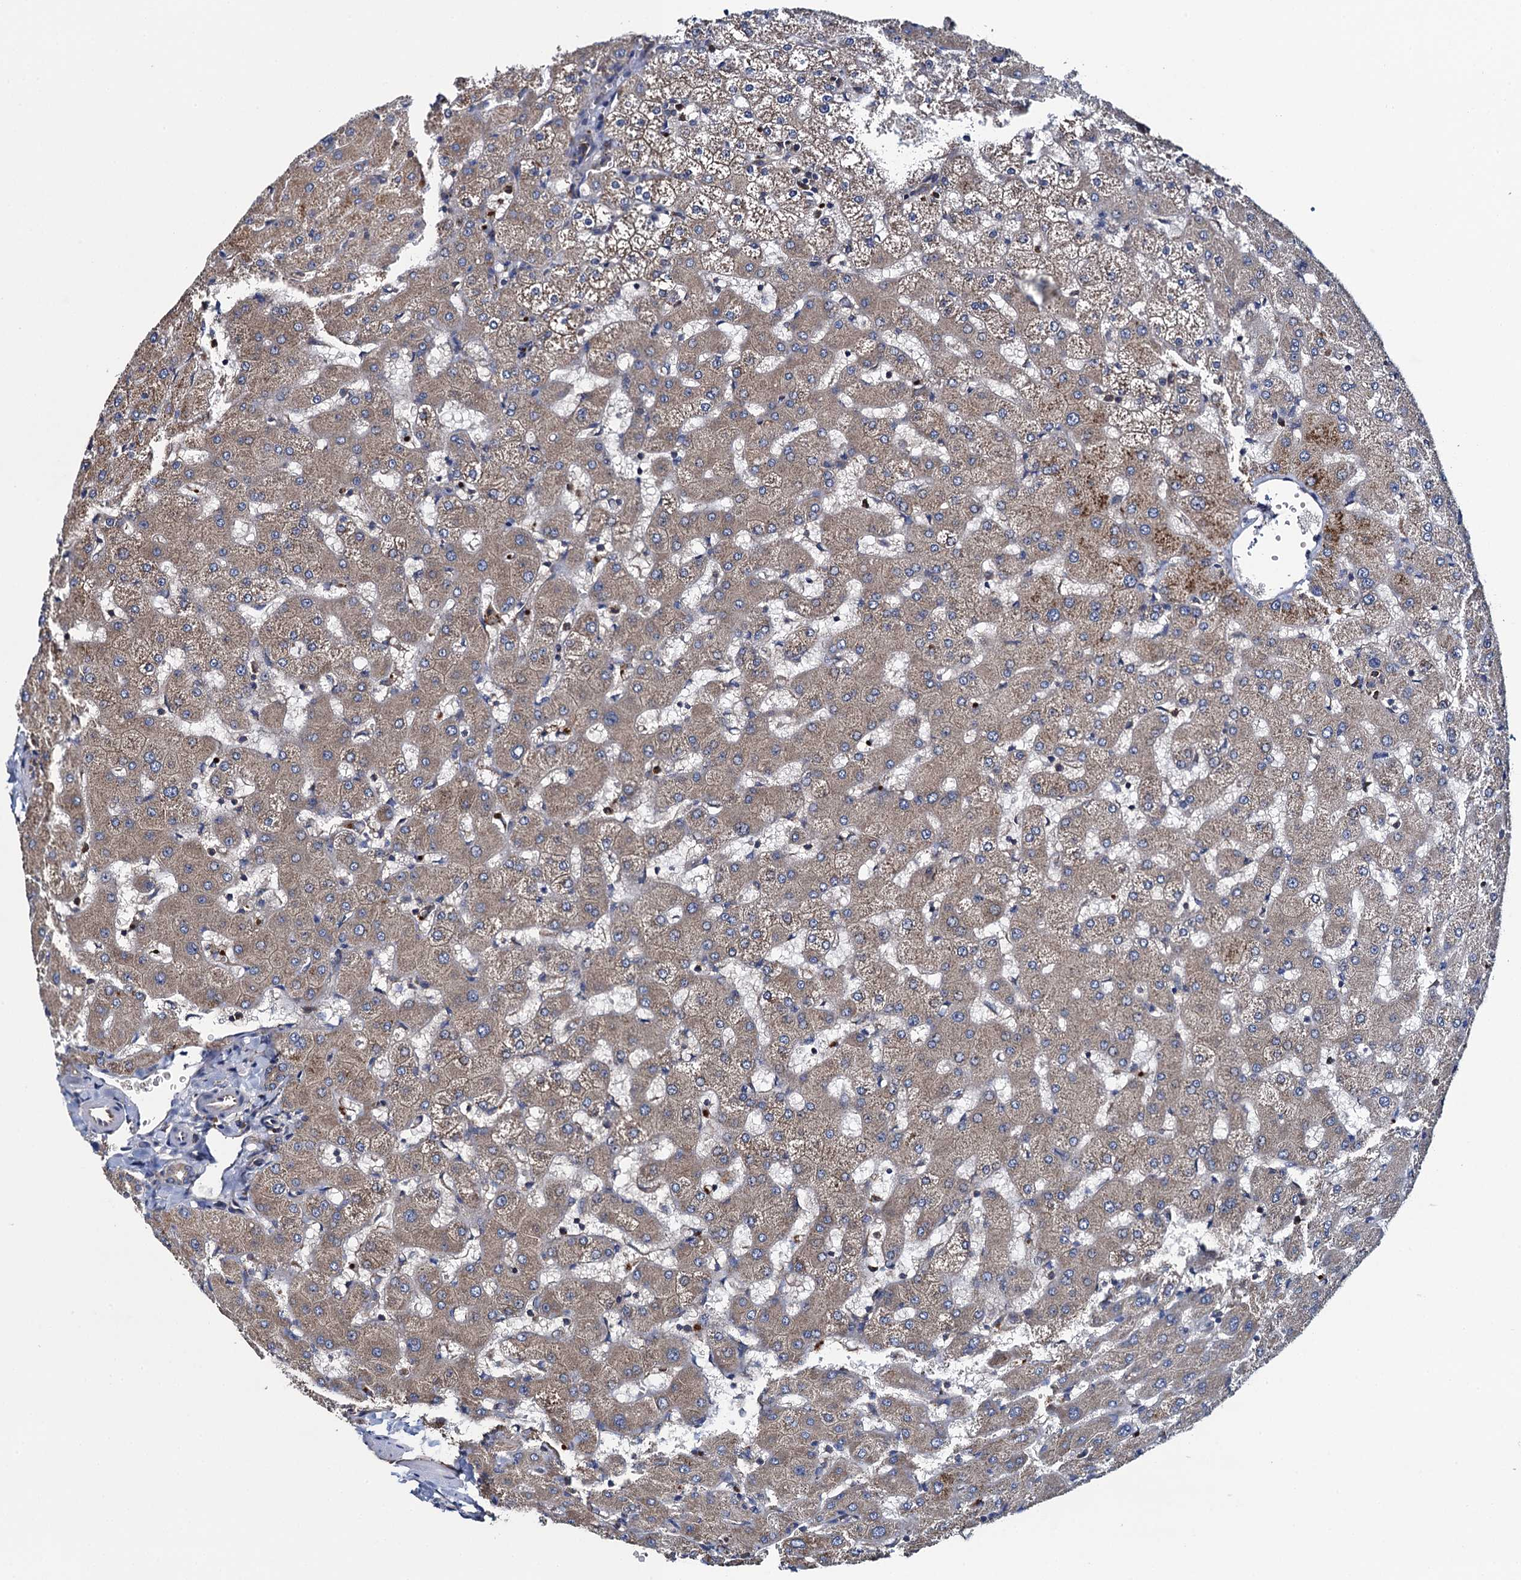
{"staining": {"intensity": "weak", "quantity": ">75%", "location": "cytoplasmic/membranous"}, "tissue": "liver", "cell_type": "Cholangiocytes", "image_type": "normal", "snomed": [{"axis": "morphology", "description": "Normal tissue, NOS"}, {"axis": "topography", "description": "Liver"}], "caption": "IHC of benign human liver shows low levels of weak cytoplasmic/membranous staining in about >75% of cholangiocytes. (Brightfield microscopy of DAB IHC at high magnification).", "gene": "ADCY9", "patient": {"sex": "female", "age": 63}}